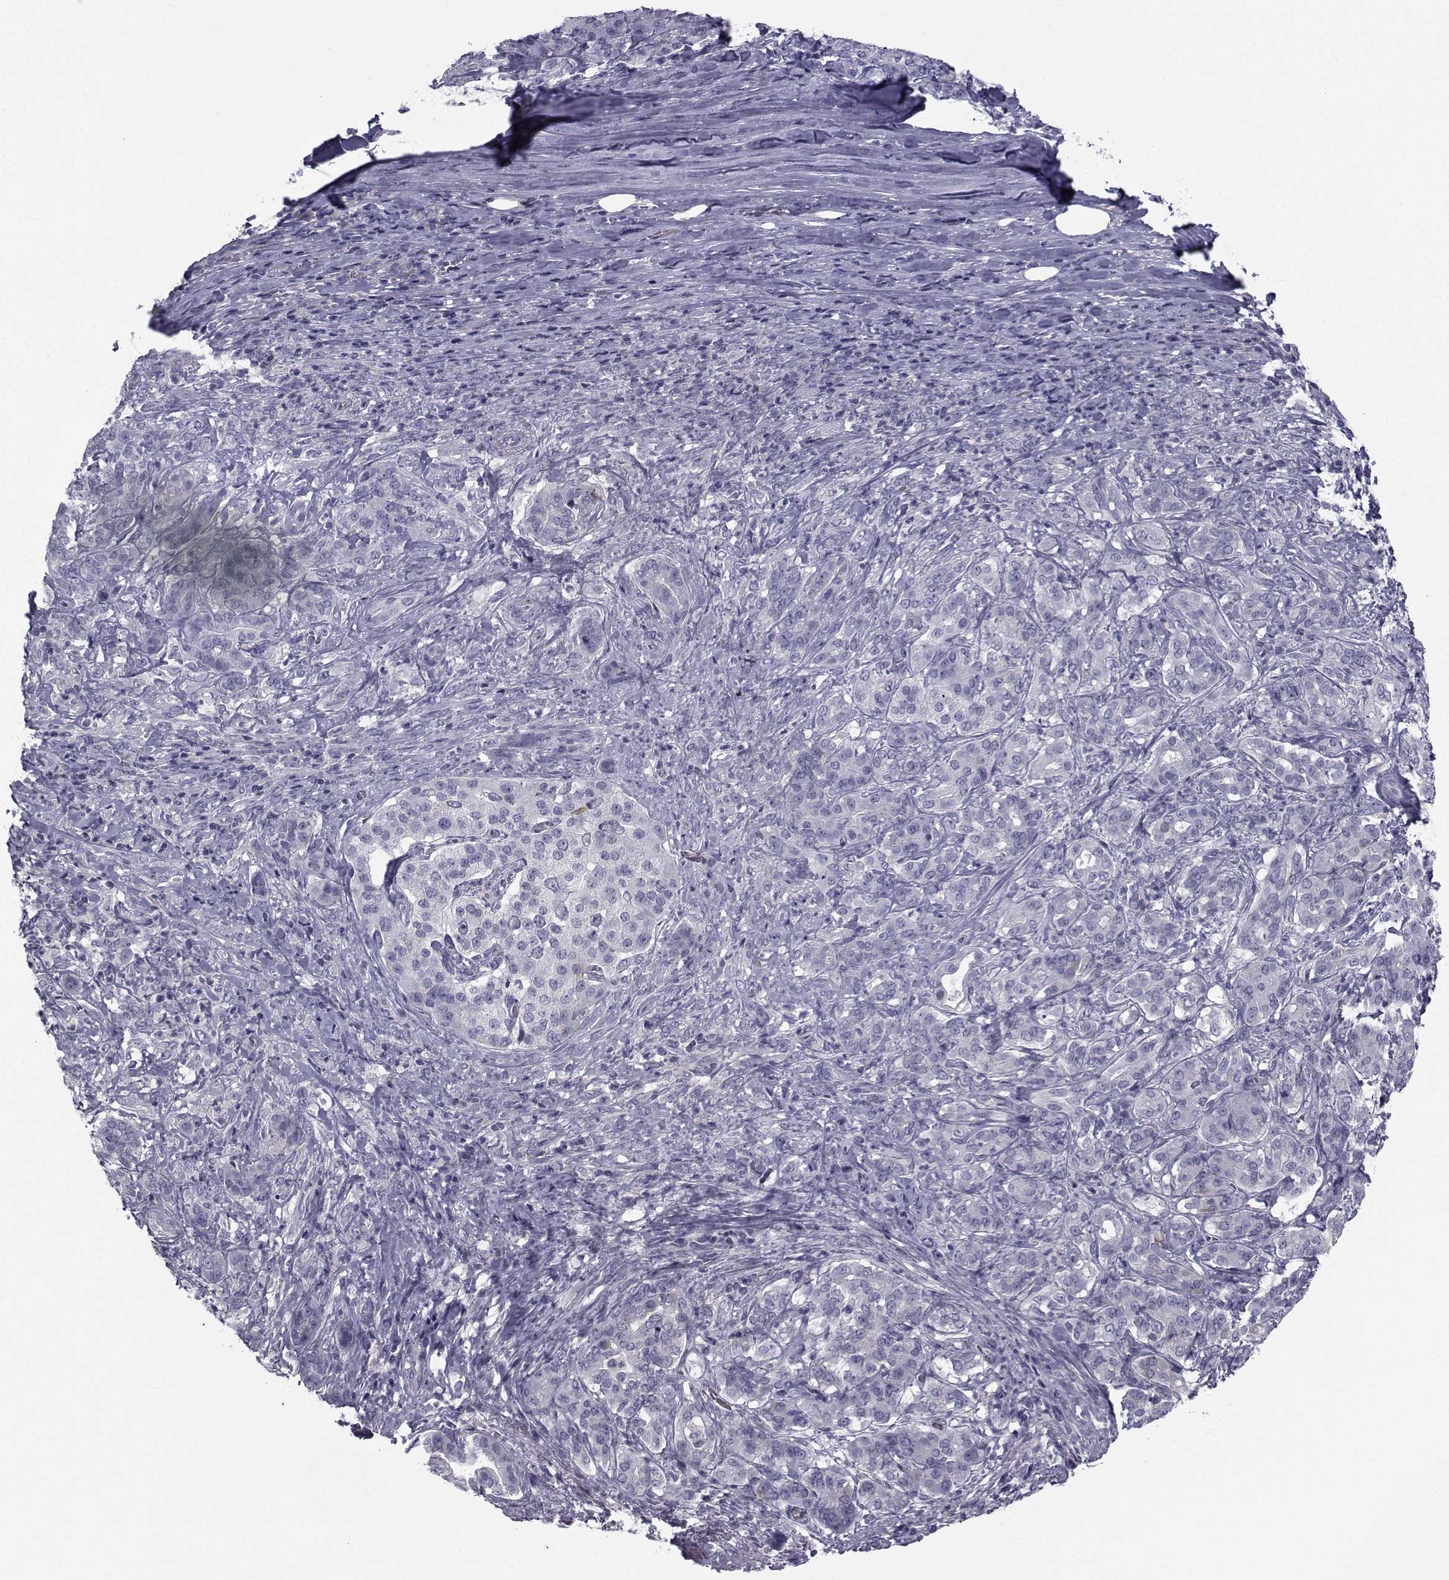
{"staining": {"intensity": "negative", "quantity": "none", "location": "none"}, "tissue": "pancreatic cancer", "cell_type": "Tumor cells", "image_type": "cancer", "snomed": [{"axis": "morphology", "description": "Normal tissue, NOS"}, {"axis": "morphology", "description": "Inflammation, NOS"}, {"axis": "morphology", "description": "Adenocarcinoma, NOS"}, {"axis": "topography", "description": "Pancreas"}], "caption": "Tumor cells are negative for brown protein staining in pancreatic cancer.", "gene": "FDXR", "patient": {"sex": "male", "age": 57}}